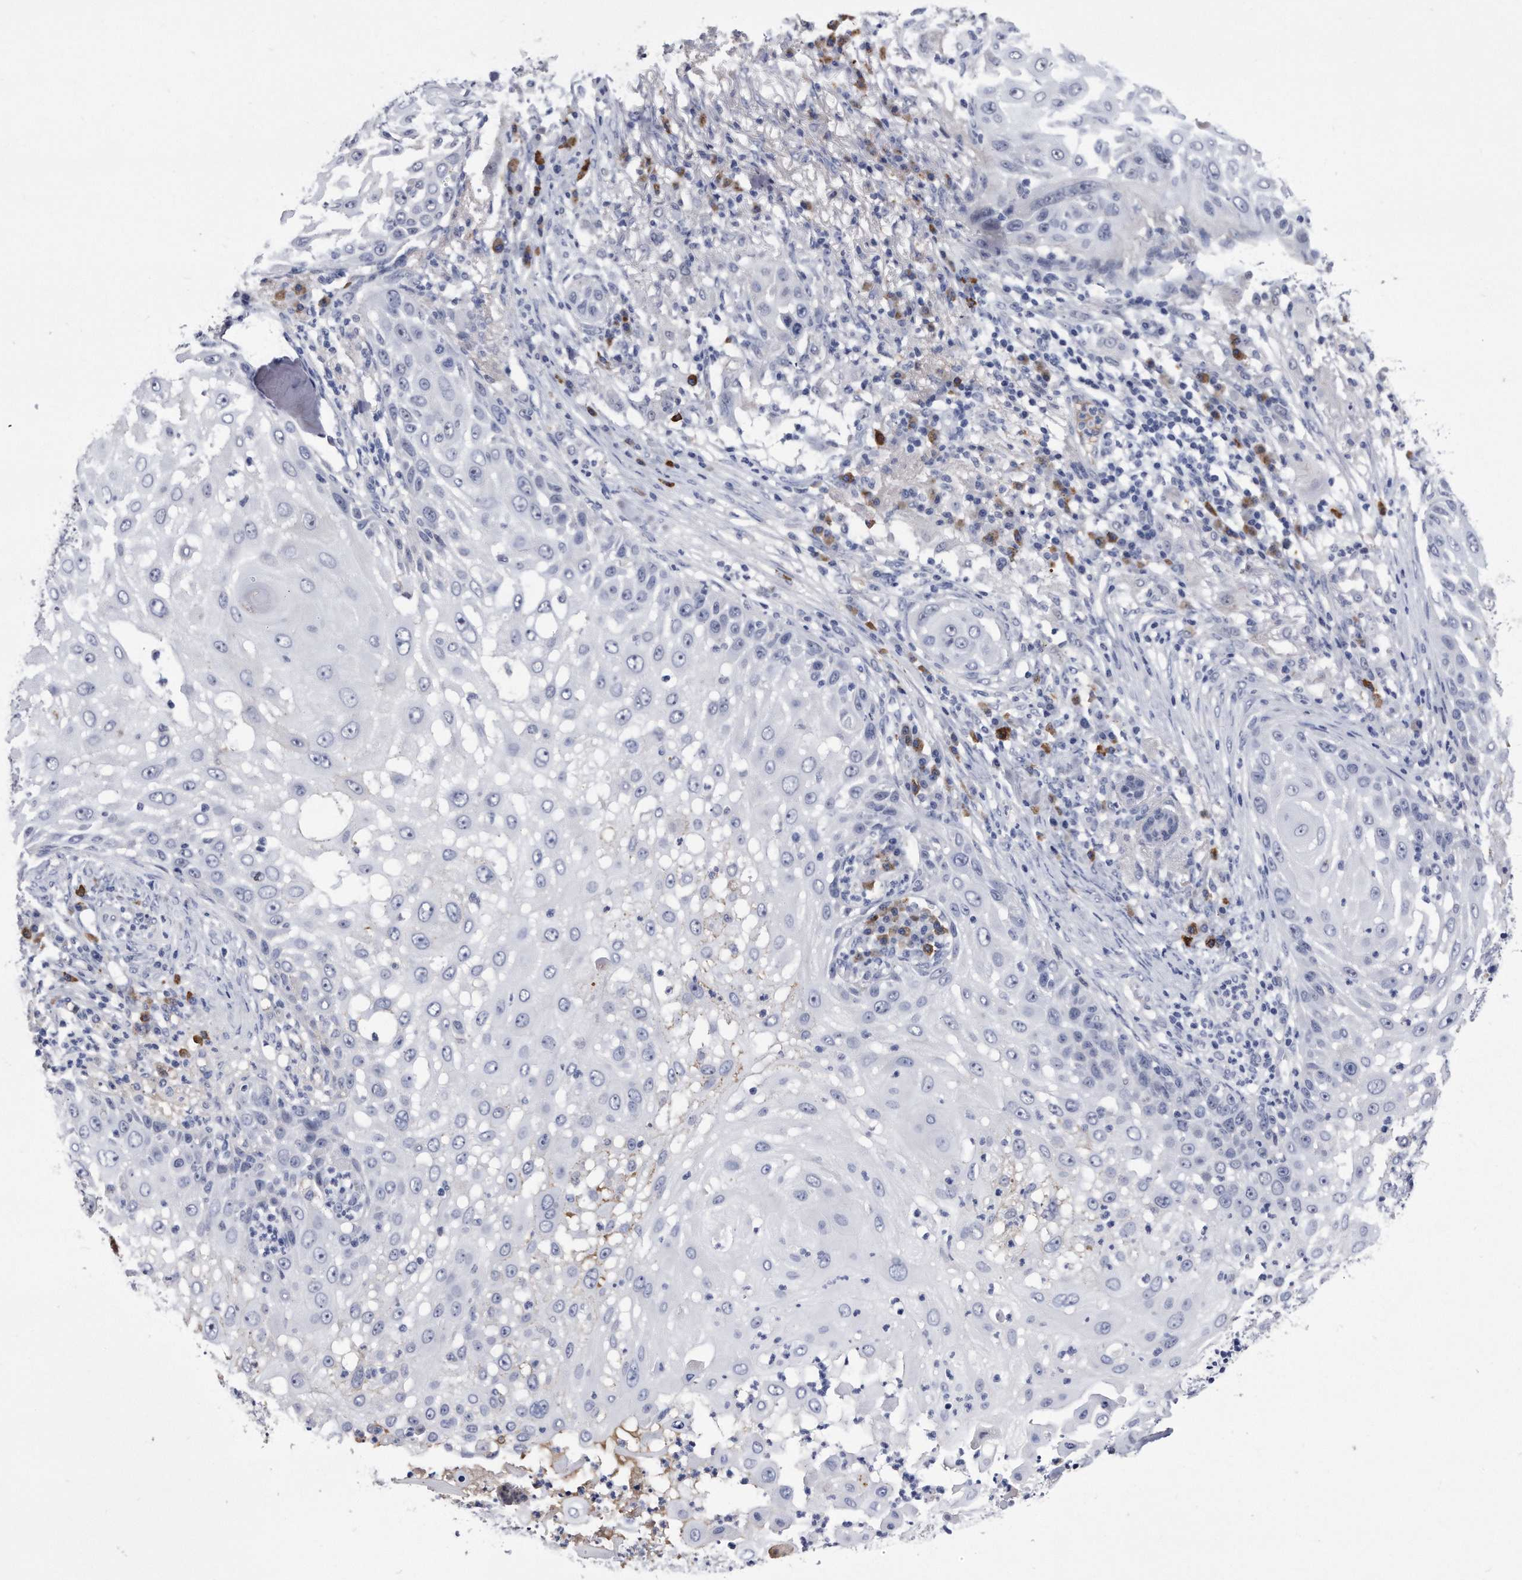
{"staining": {"intensity": "negative", "quantity": "none", "location": "none"}, "tissue": "skin cancer", "cell_type": "Tumor cells", "image_type": "cancer", "snomed": [{"axis": "morphology", "description": "Squamous cell carcinoma, NOS"}, {"axis": "topography", "description": "Skin"}], "caption": "An IHC micrograph of skin squamous cell carcinoma is shown. There is no staining in tumor cells of skin squamous cell carcinoma.", "gene": "KCTD8", "patient": {"sex": "female", "age": 44}}